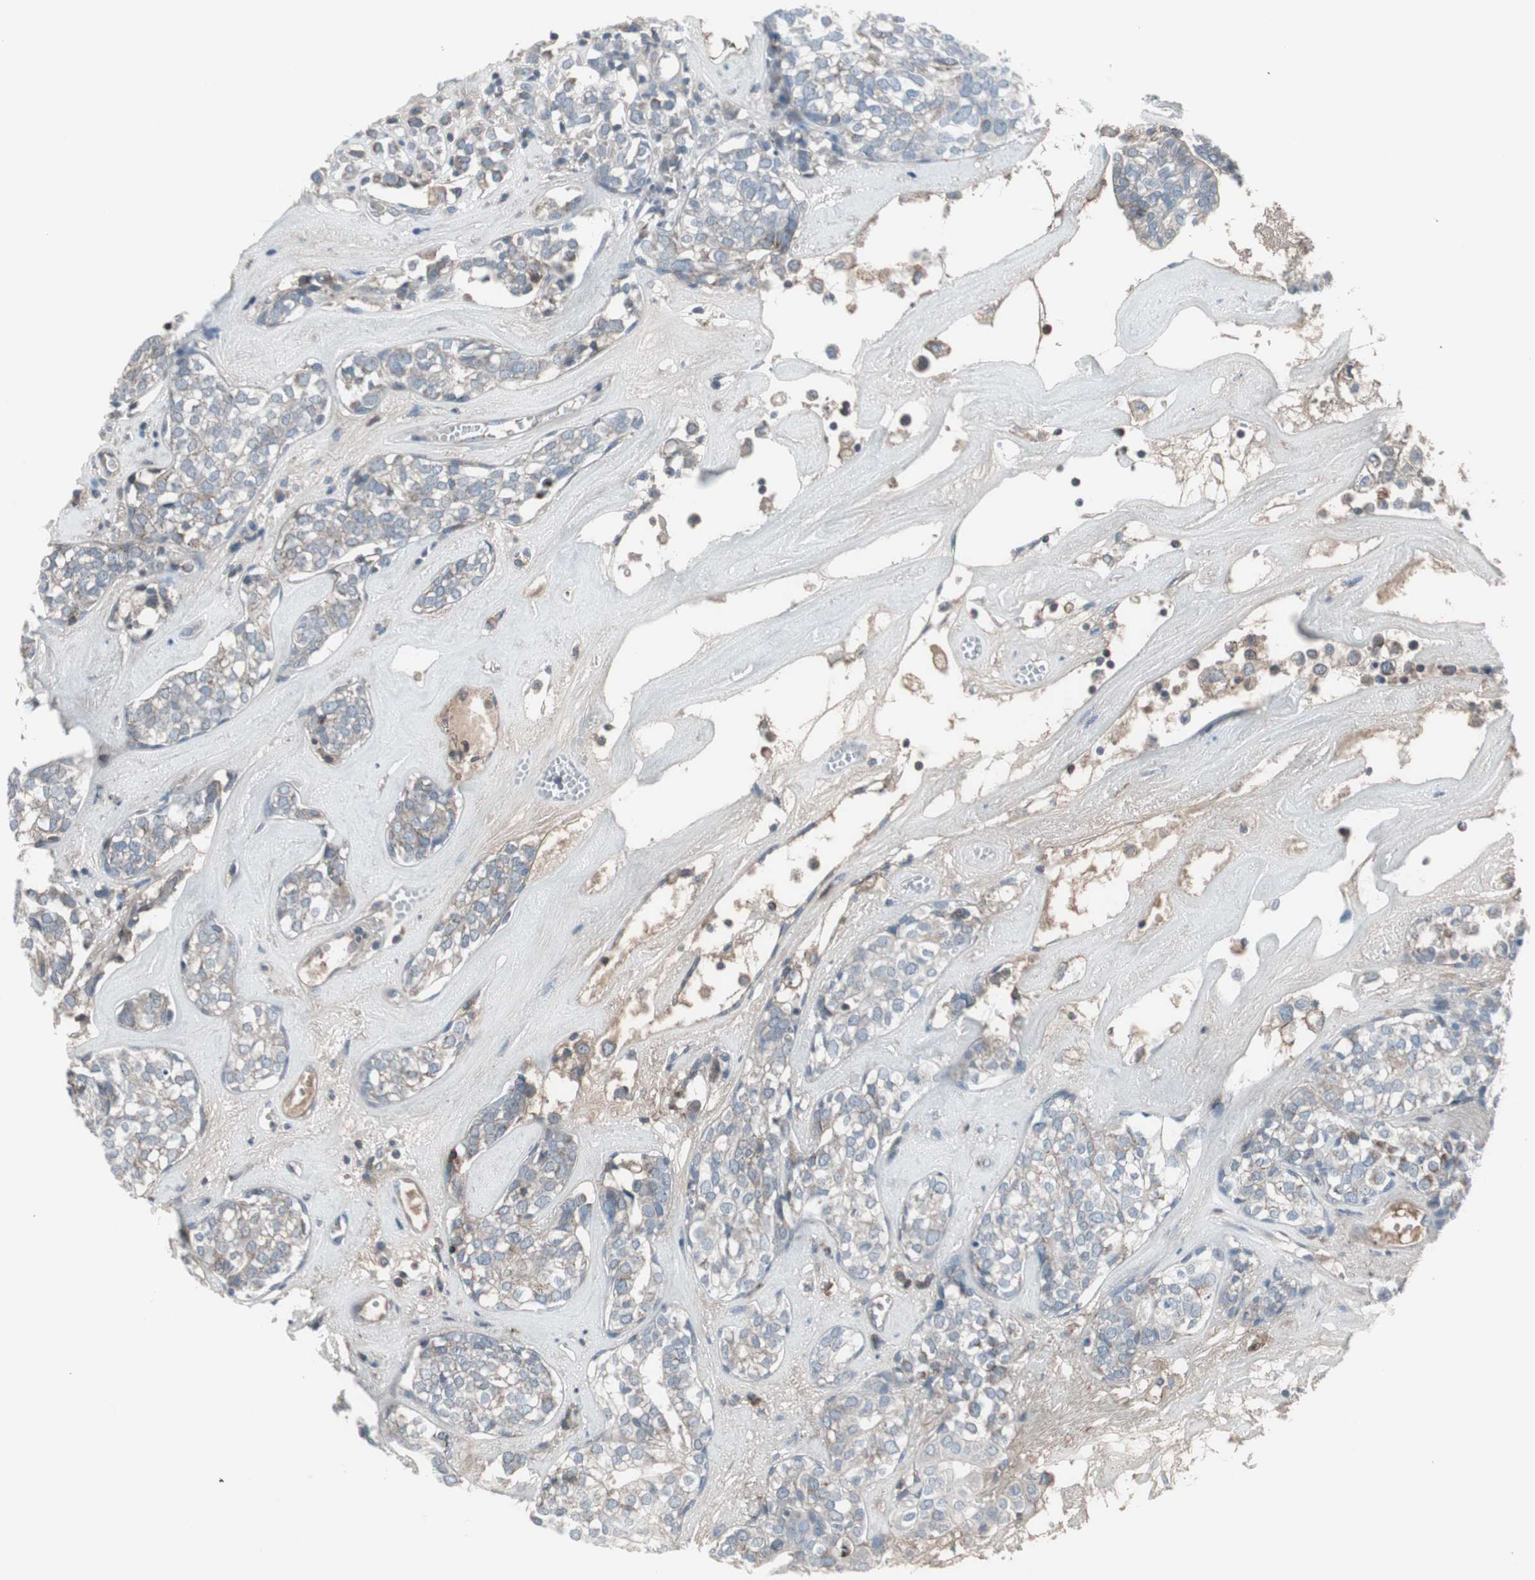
{"staining": {"intensity": "weak", "quantity": "<25%", "location": "cytoplasmic/membranous"}, "tissue": "head and neck cancer", "cell_type": "Tumor cells", "image_type": "cancer", "snomed": [{"axis": "morphology", "description": "Adenocarcinoma, NOS"}, {"axis": "topography", "description": "Salivary gland"}, {"axis": "topography", "description": "Head-Neck"}], "caption": "Immunohistochemistry (IHC) micrograph of adenocarcinoma (head and neck) stained for a protein (brown), which reveals no positivity in tumor cells.", "gene": "ZSCAN32", "patient": {"sex": "female", "age": 65}}